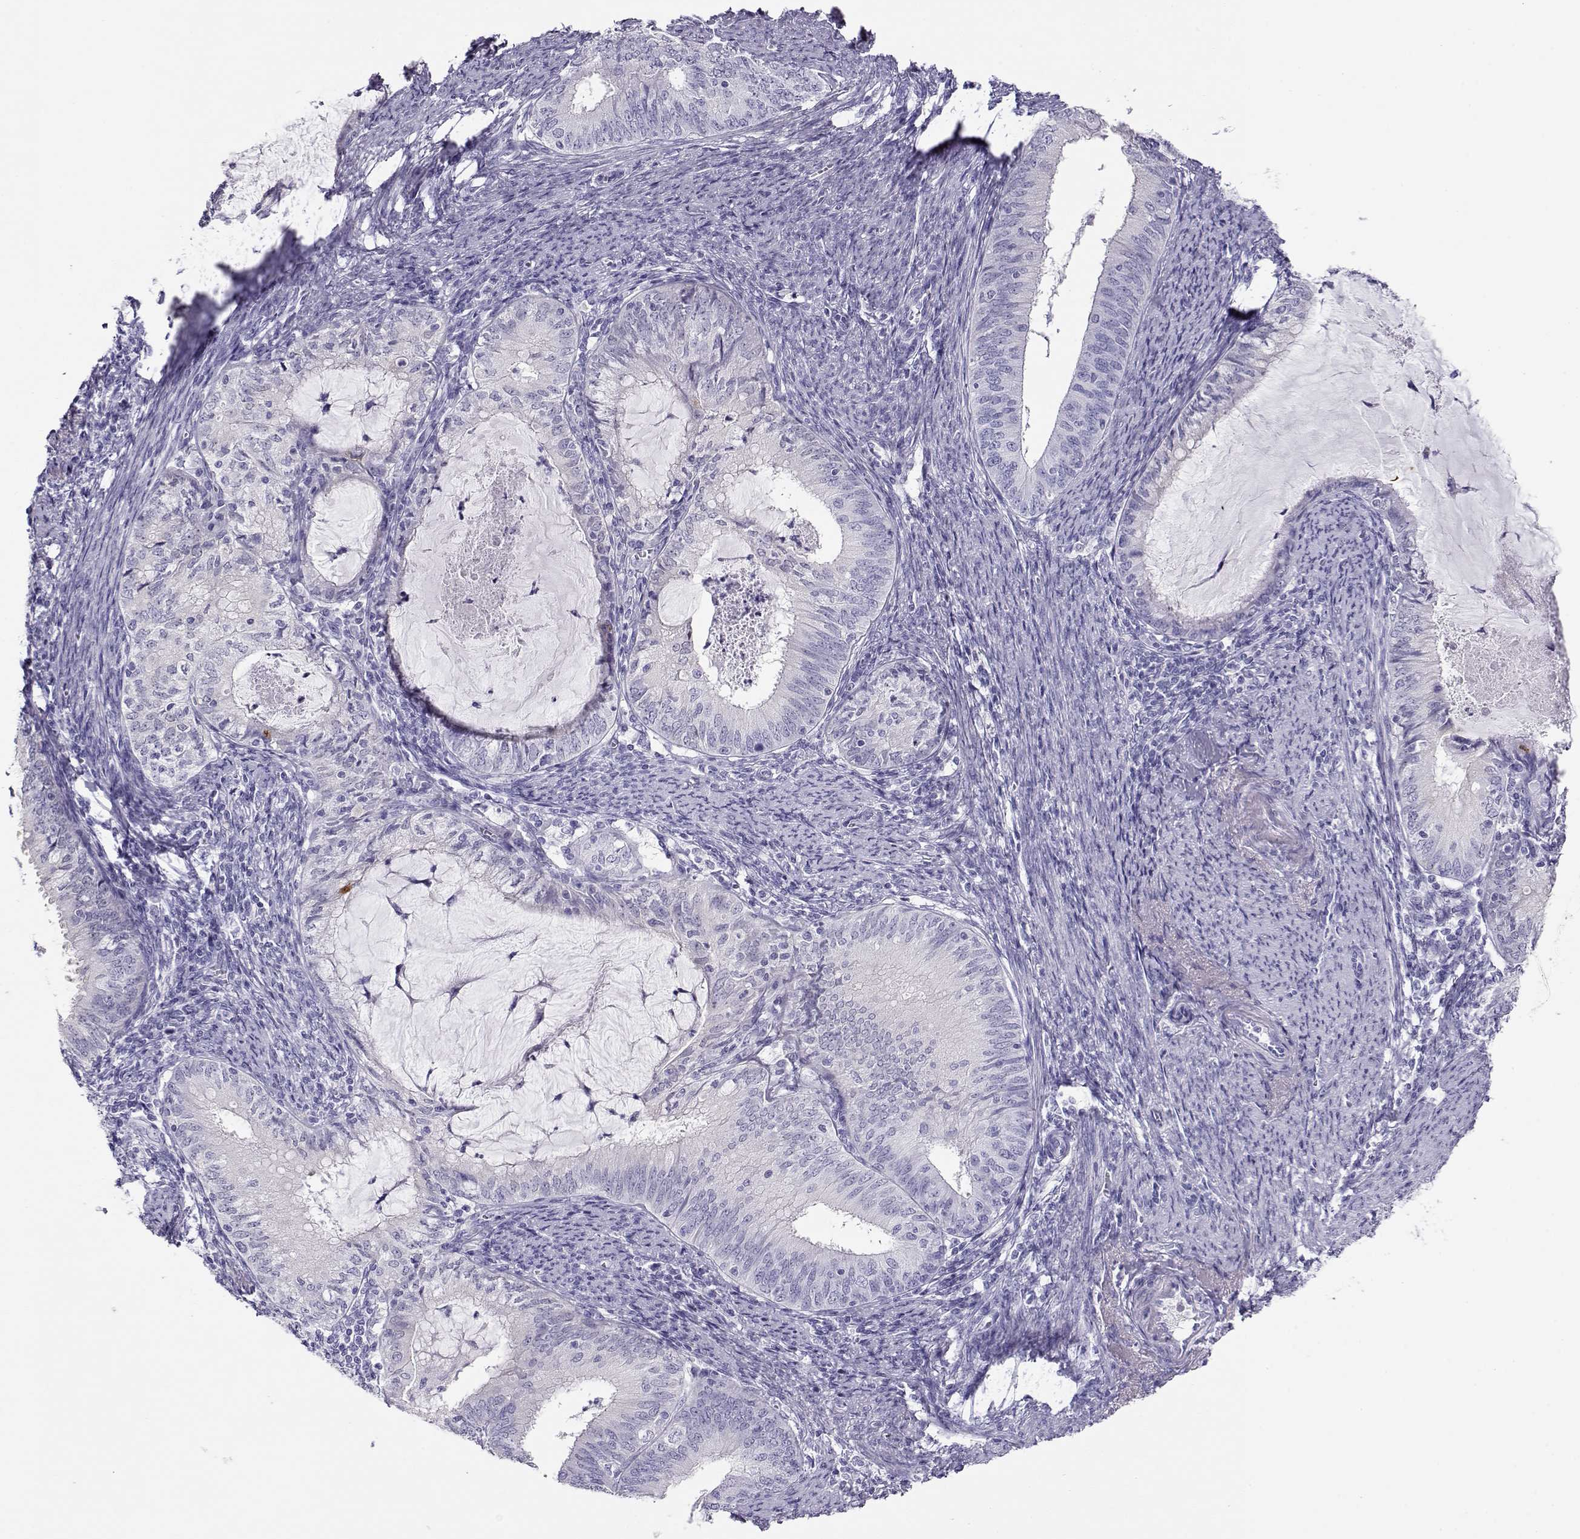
{"staining": {"intensity": "negative", "quantity": "none", "location": "none"}, "tissue": "endometrial cancer", "cell_type": "Tumor cells", "image_type": "cancer", "snomed": [{"axis": "morphology", "description": "Adenocarcinoma, NOS"}, {"axis": "topography", "description": "Endometrium"}], "caption": "A micrograph of endometrial cancer stained for a protein exhibits no brown staining in tumor cells. (DAB immunohistochemistry, high magnification).", "gene": "CRX", "patient": {"sex": "female", "age": 57}}